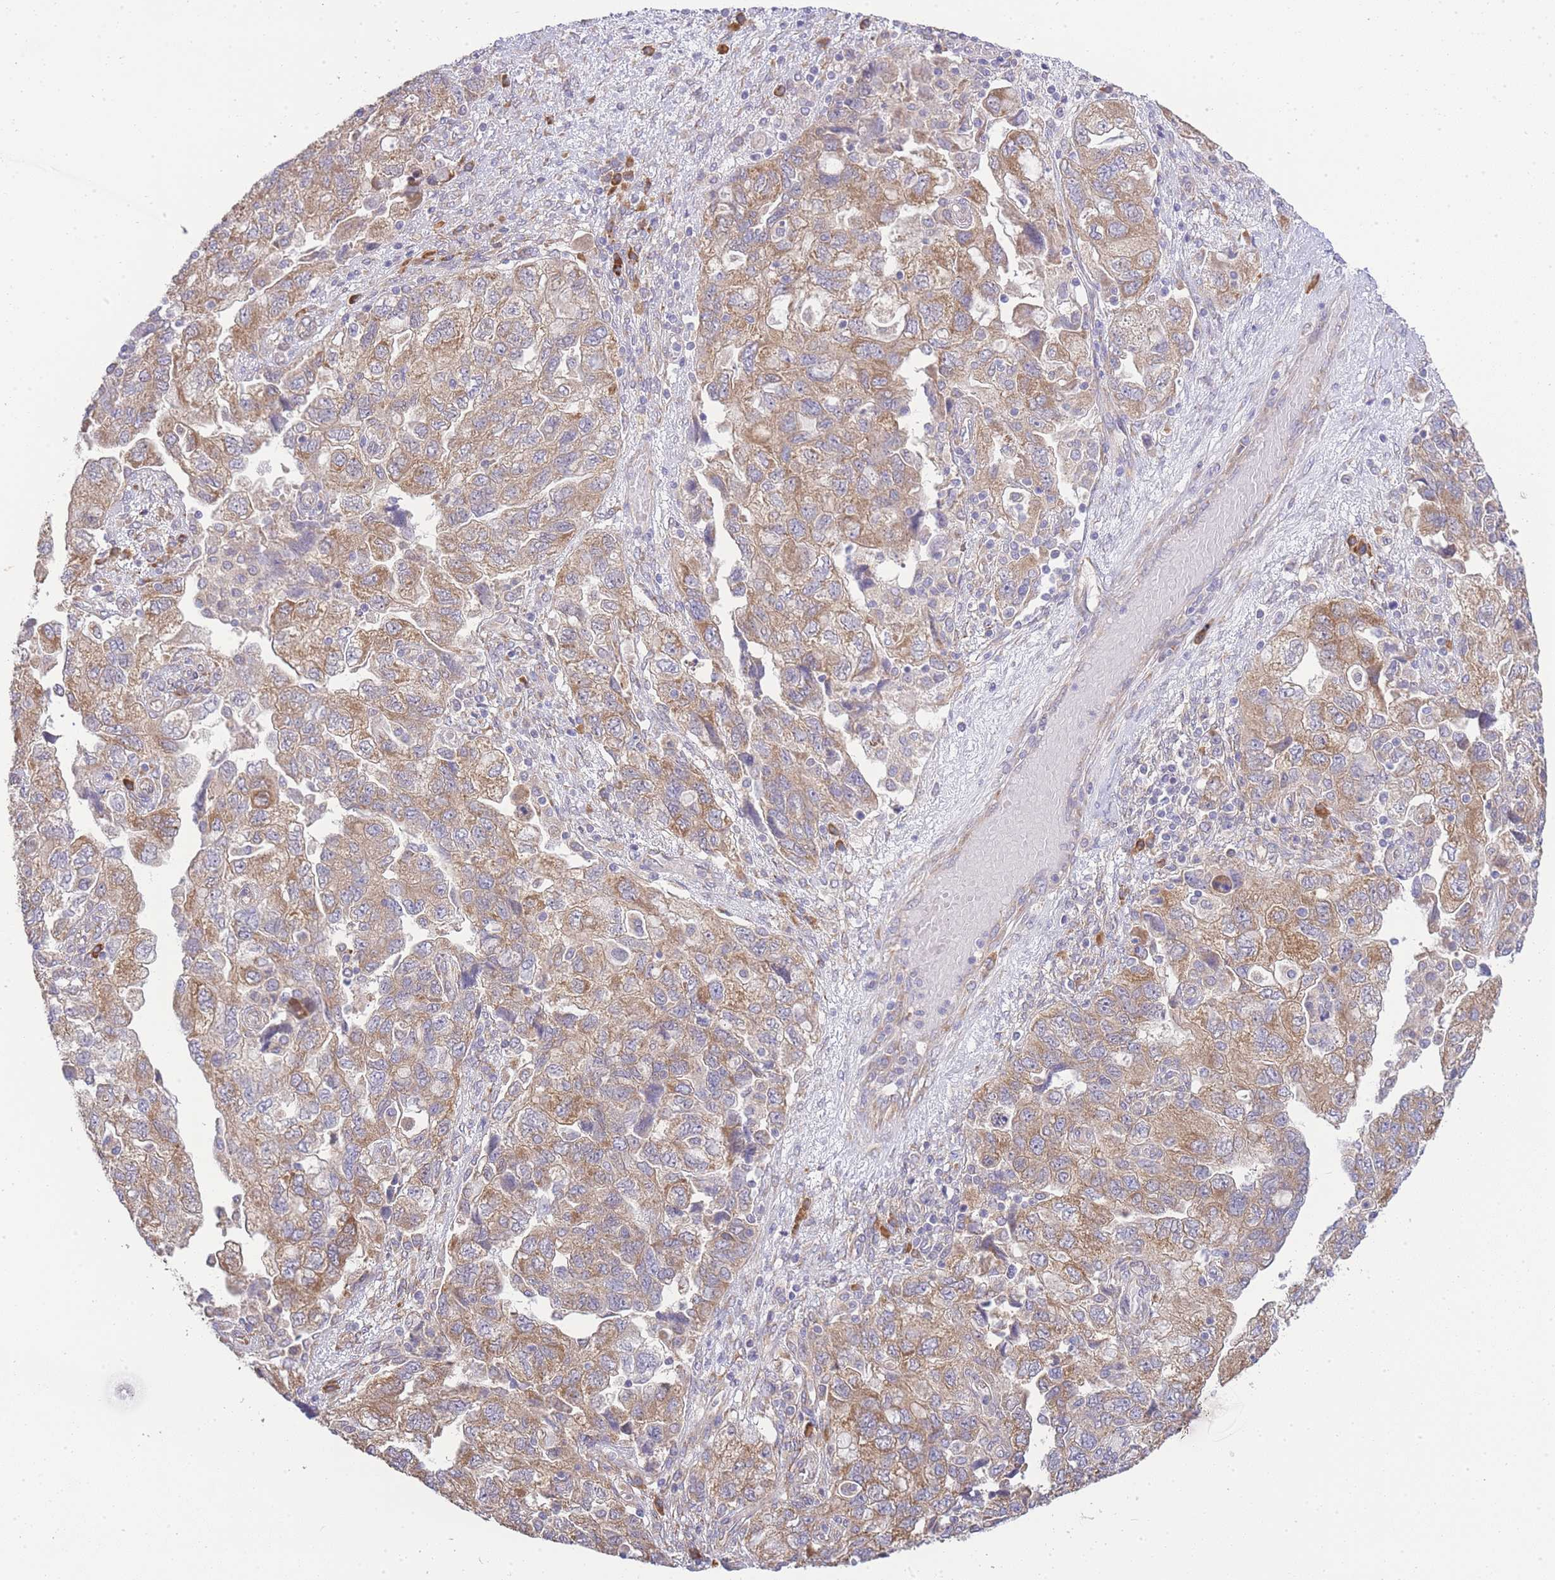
{"staining": {"intensity": "moderate", "quantity": ">75%", "location": "cytoplasmic/membranous"}, "tissue": "ovarian cancer", "cell_type": "Tumor cells", "image_type": "cancer", "snomed": [{"axis": "morphology", "description": "Carcinoma, NOS"}, {"axis": "morphology", "description": "Cystadenocarcinoma, serous, NOS"}, {"axis": "topography", "description": "Ovary"}], "caption": "Protein analysis of ovarian cancer (carcinoma) tissue reveals moderate cytoplasmic/membranous staining in approximately >75% of tumor cells.", "gene": "BEX1", "patient": {"sex": "female", "age": 69}}